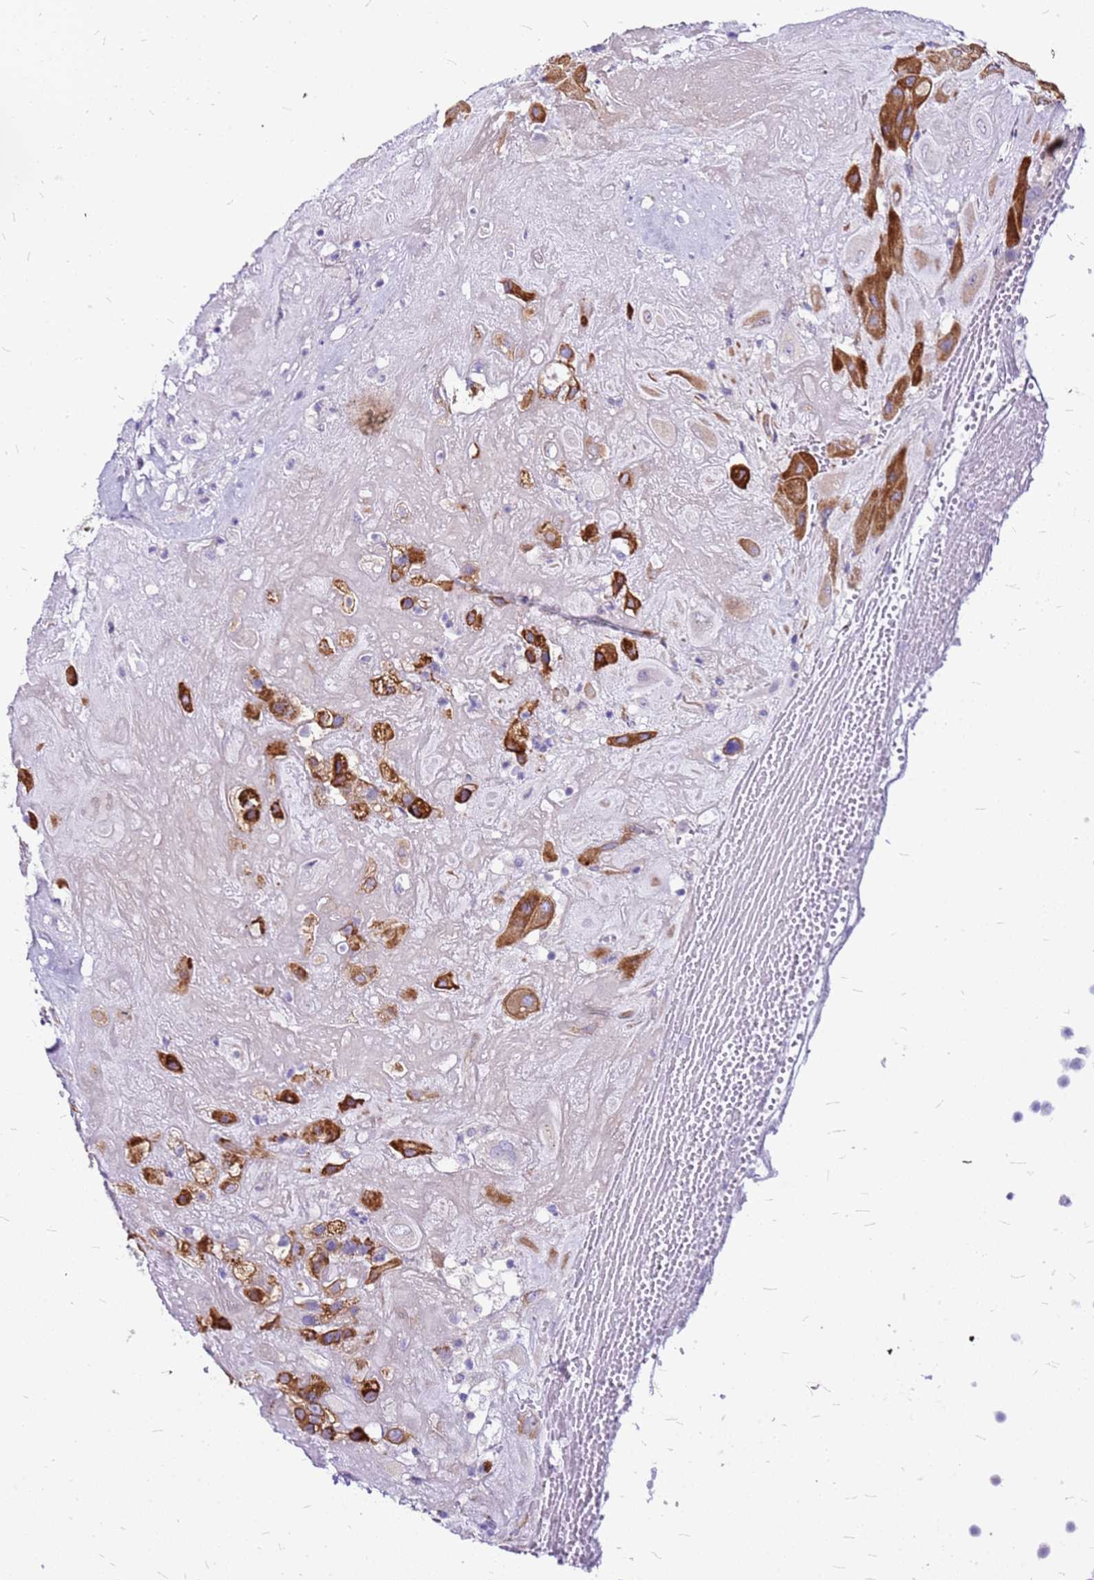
{"staining": {"intensity": "strong", "quantity": "25%-75%", "location": "cytoplasmic/membranous"}, "tissue": "placenta", "cell_type": "Decidual cells", "image_type": "normal", "snomed": [{"axis": "morphology", "description": "Normal tissue, NOS"}, {"axis": "topography", "description": "Placenta"}], "caption": "Decidual cells demonstrate high levels of strong cytoplasmic/membranous positivity in about 25%-75% of cells in normal placenta. (Brightfield microscopy of DAB IHC at high magnification).", "gene": "CASD1", "patient": {"sex": "female", "age": 32}}